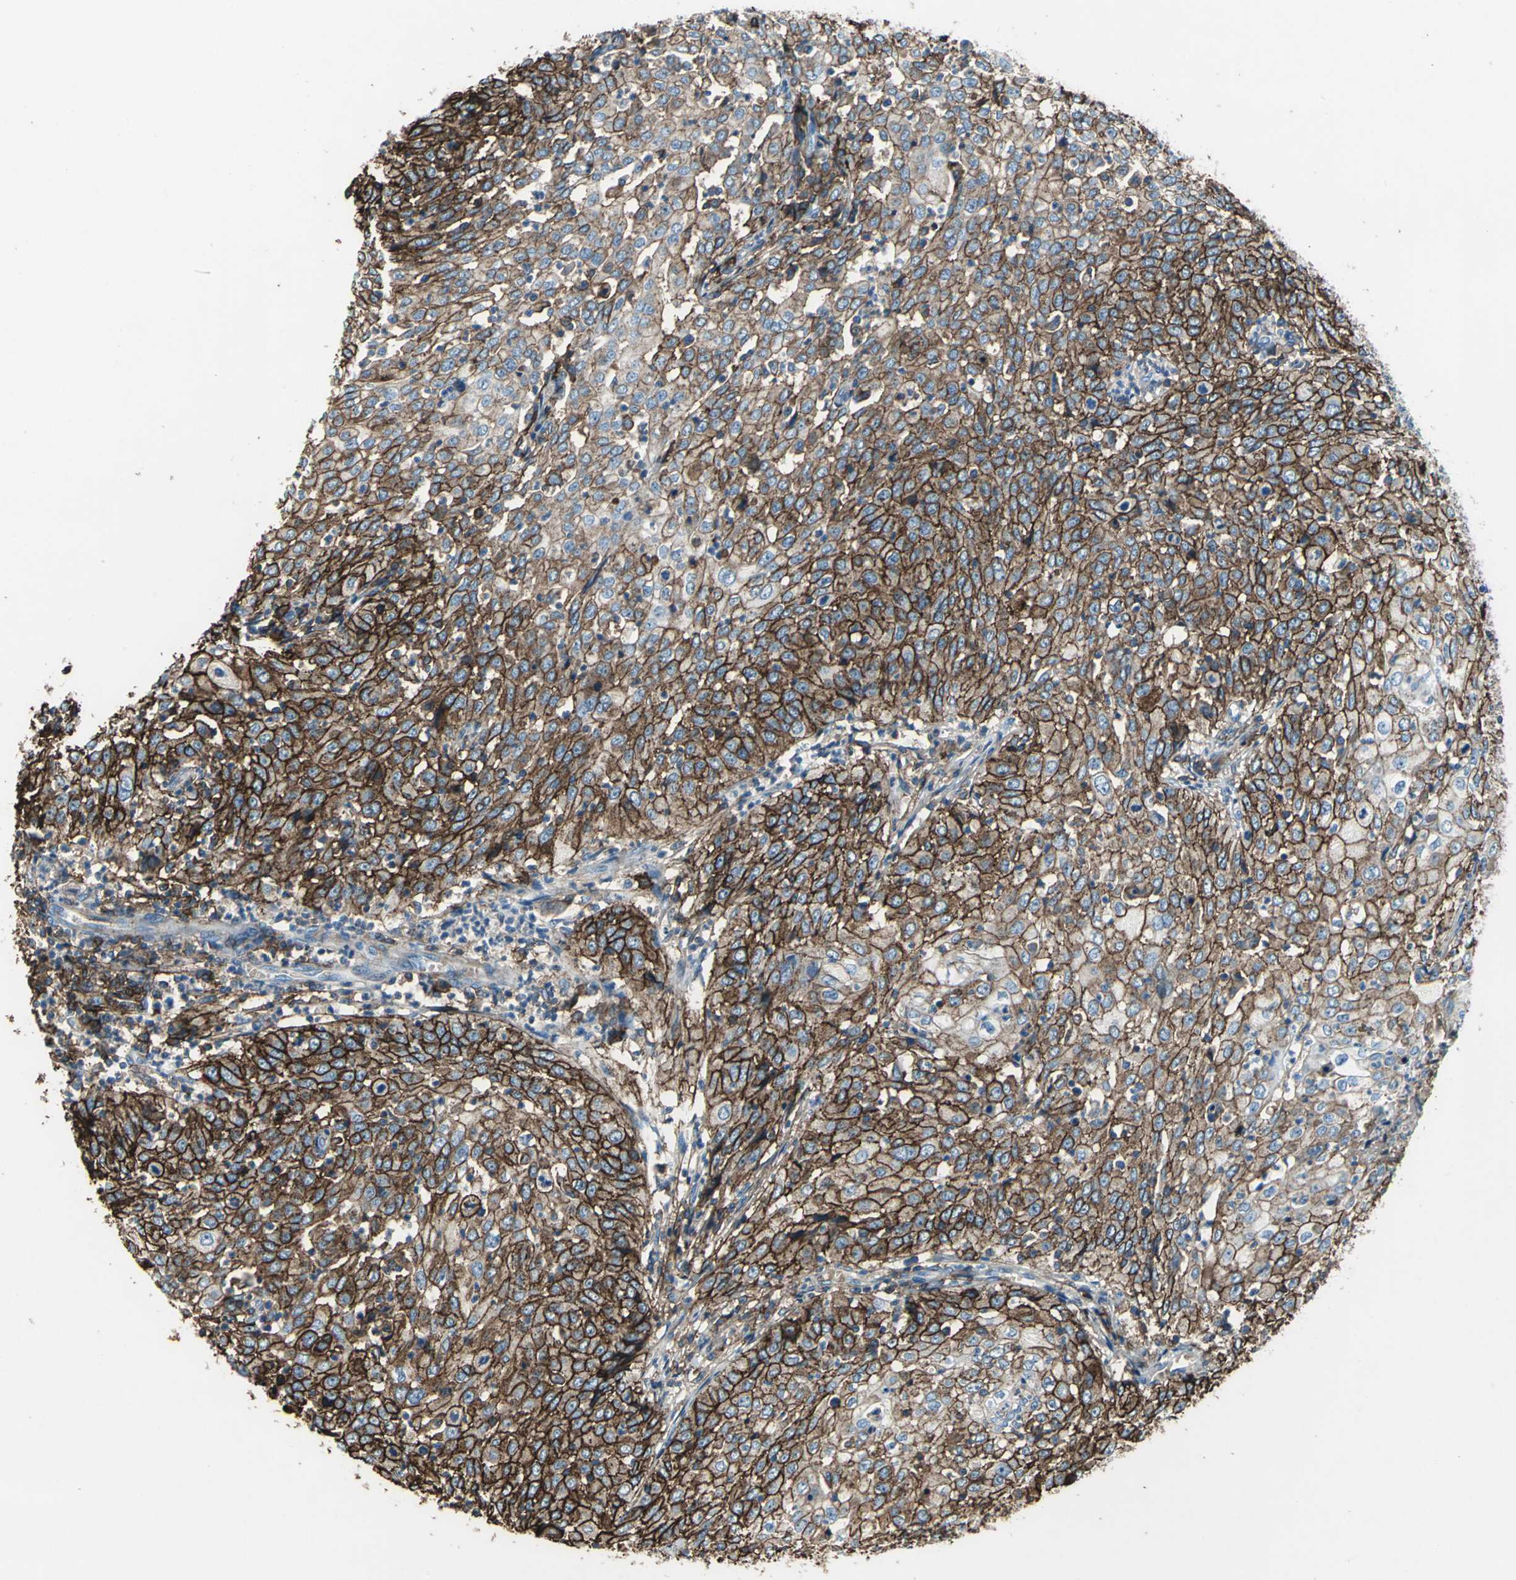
{"staining": {"intensity": "strong", "quantity": ">75%", "location": "cytoplasmic/membranous"}, "tissue": "cervical cancer", "cell_type": "Tumor cells", "image_type": "cancer", "snomed": [{"axis": "morphology", "description": "Squamous cell carcinoma, NOS"}, {"axis": "topography", "description": "Cervix"}], "caption": "Immunohistochemistry histopathology image of neoplastic tissue: human squamous cell carcinoma (cervical) stained using immunohistochemistry (IHC) reveals high levels of strong protein expression localized specifically in the cytoplasmic/membranous of tumor cells, appearing as a cytoplasmic/membranous brown color.", "gene": "CD44", "patient": {"sex": "female", "age": 39}}